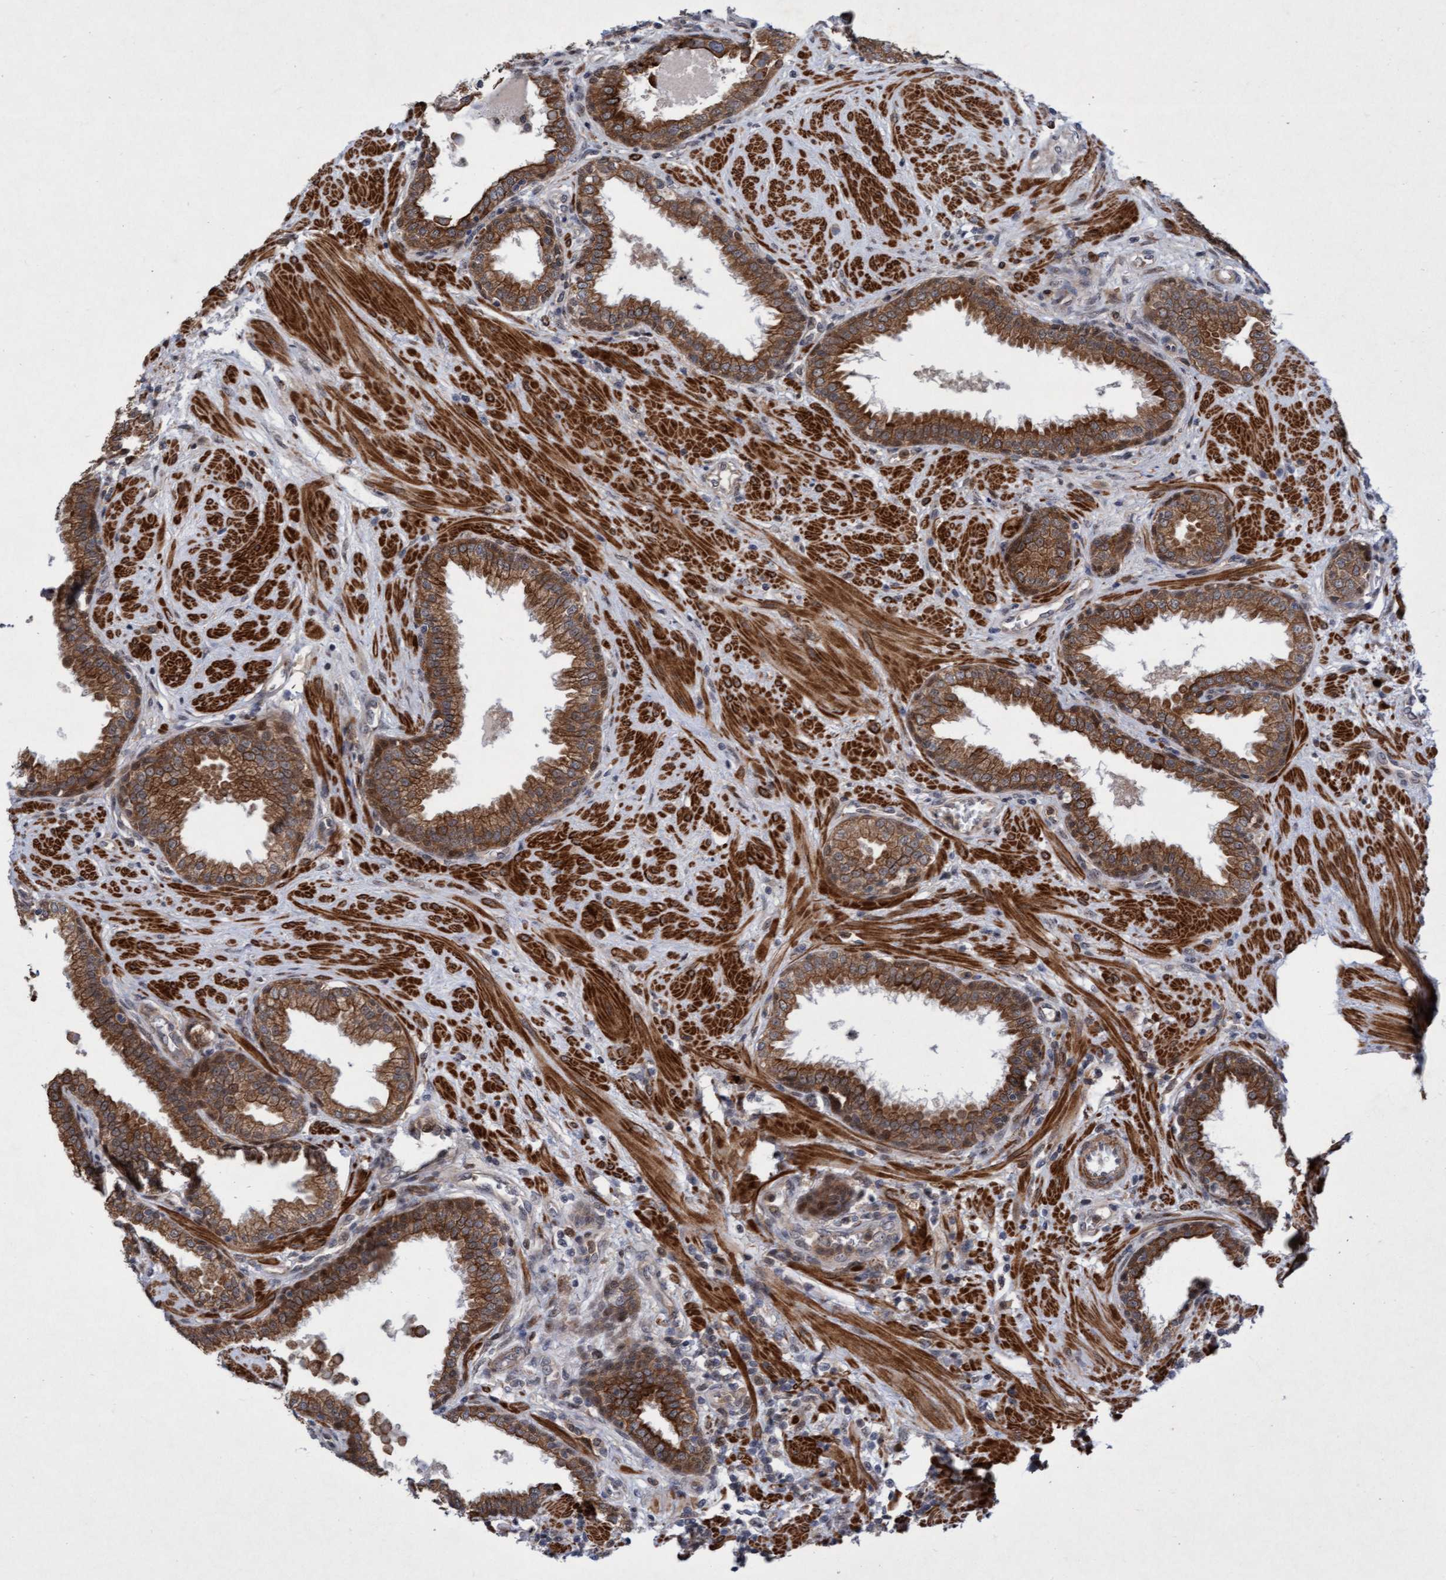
{"staining": {"intensity": "moderate", "quantity": ">75%", "location": "cytoplasmic/membranous"}, "tissue": "prostate", "cell_type": "Glandular cells", "image_type": "normal", "snomed": [{"axis": "morphology", "description": "Normal tissue, NOS"}, {"axis": "topography", "description": "Prostate"}], "caption": "Human prostate stained for a protein (brown) shows moderate cytoplasmic/membranous positive expression in approximately >75% of glandular cells.", "gene": "RAP1GAP2", "patient": {"sex": "male", "age": 51}}